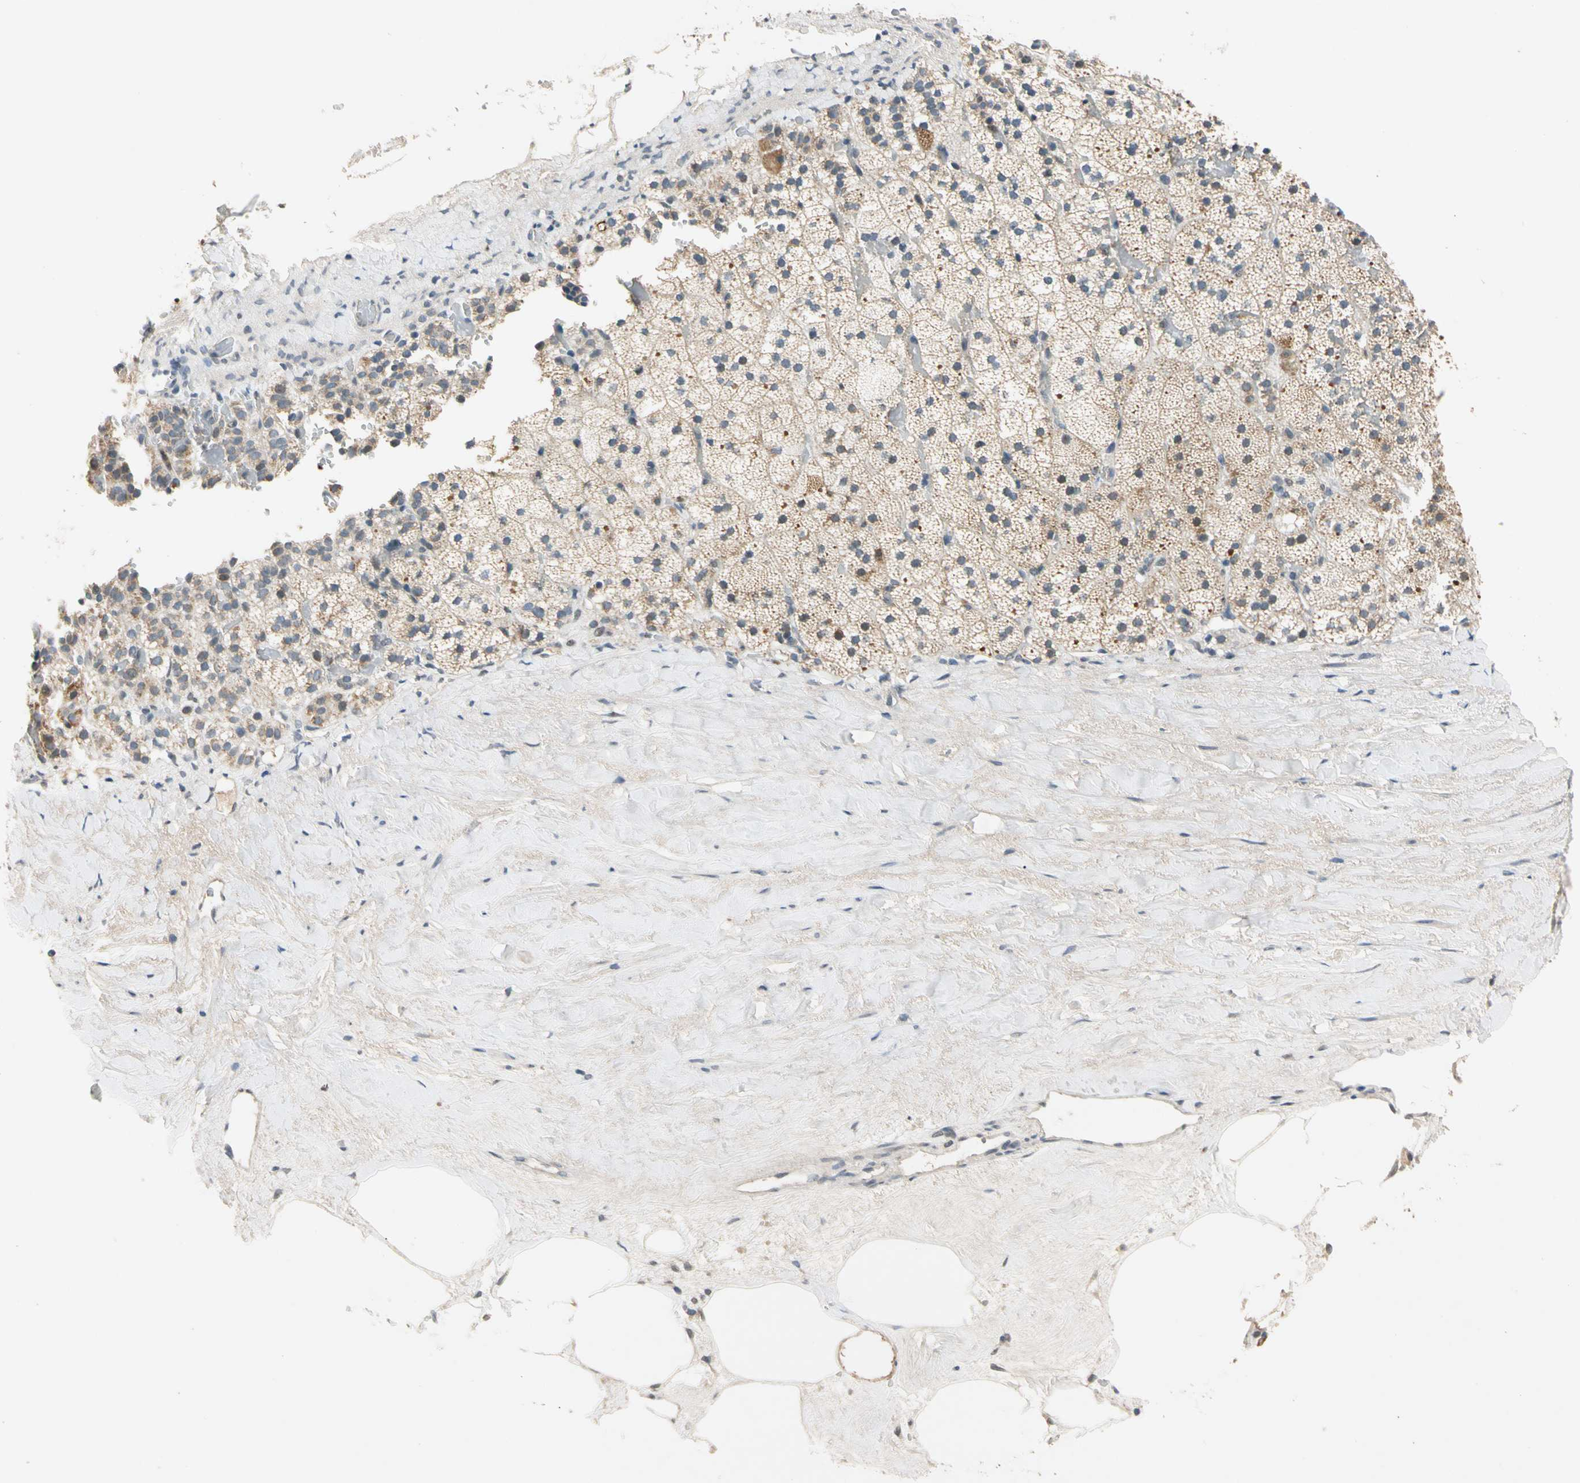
{"staining": {"intensity": "weak", "quantity": ">75%", "location": "cytoplasmic/membranous"}, "tissue": "adrenal gland", "cell_type": "Glandular cells", "image_type": "normal", "snomed": [{"axis": "morphology", "description": "Normal tissue, NOS"}, {"axis": "topography", "description": "Adrenal gland"}], "caption": "A histopathology image showing weak cytoplasmic/membranous staining in about >75% of glandular cells in normal adrenal gland, as visualized by brown immunohistochemical staining.", "gene": "RIOX2", "patient": {"sex": "male", "age": 35}}